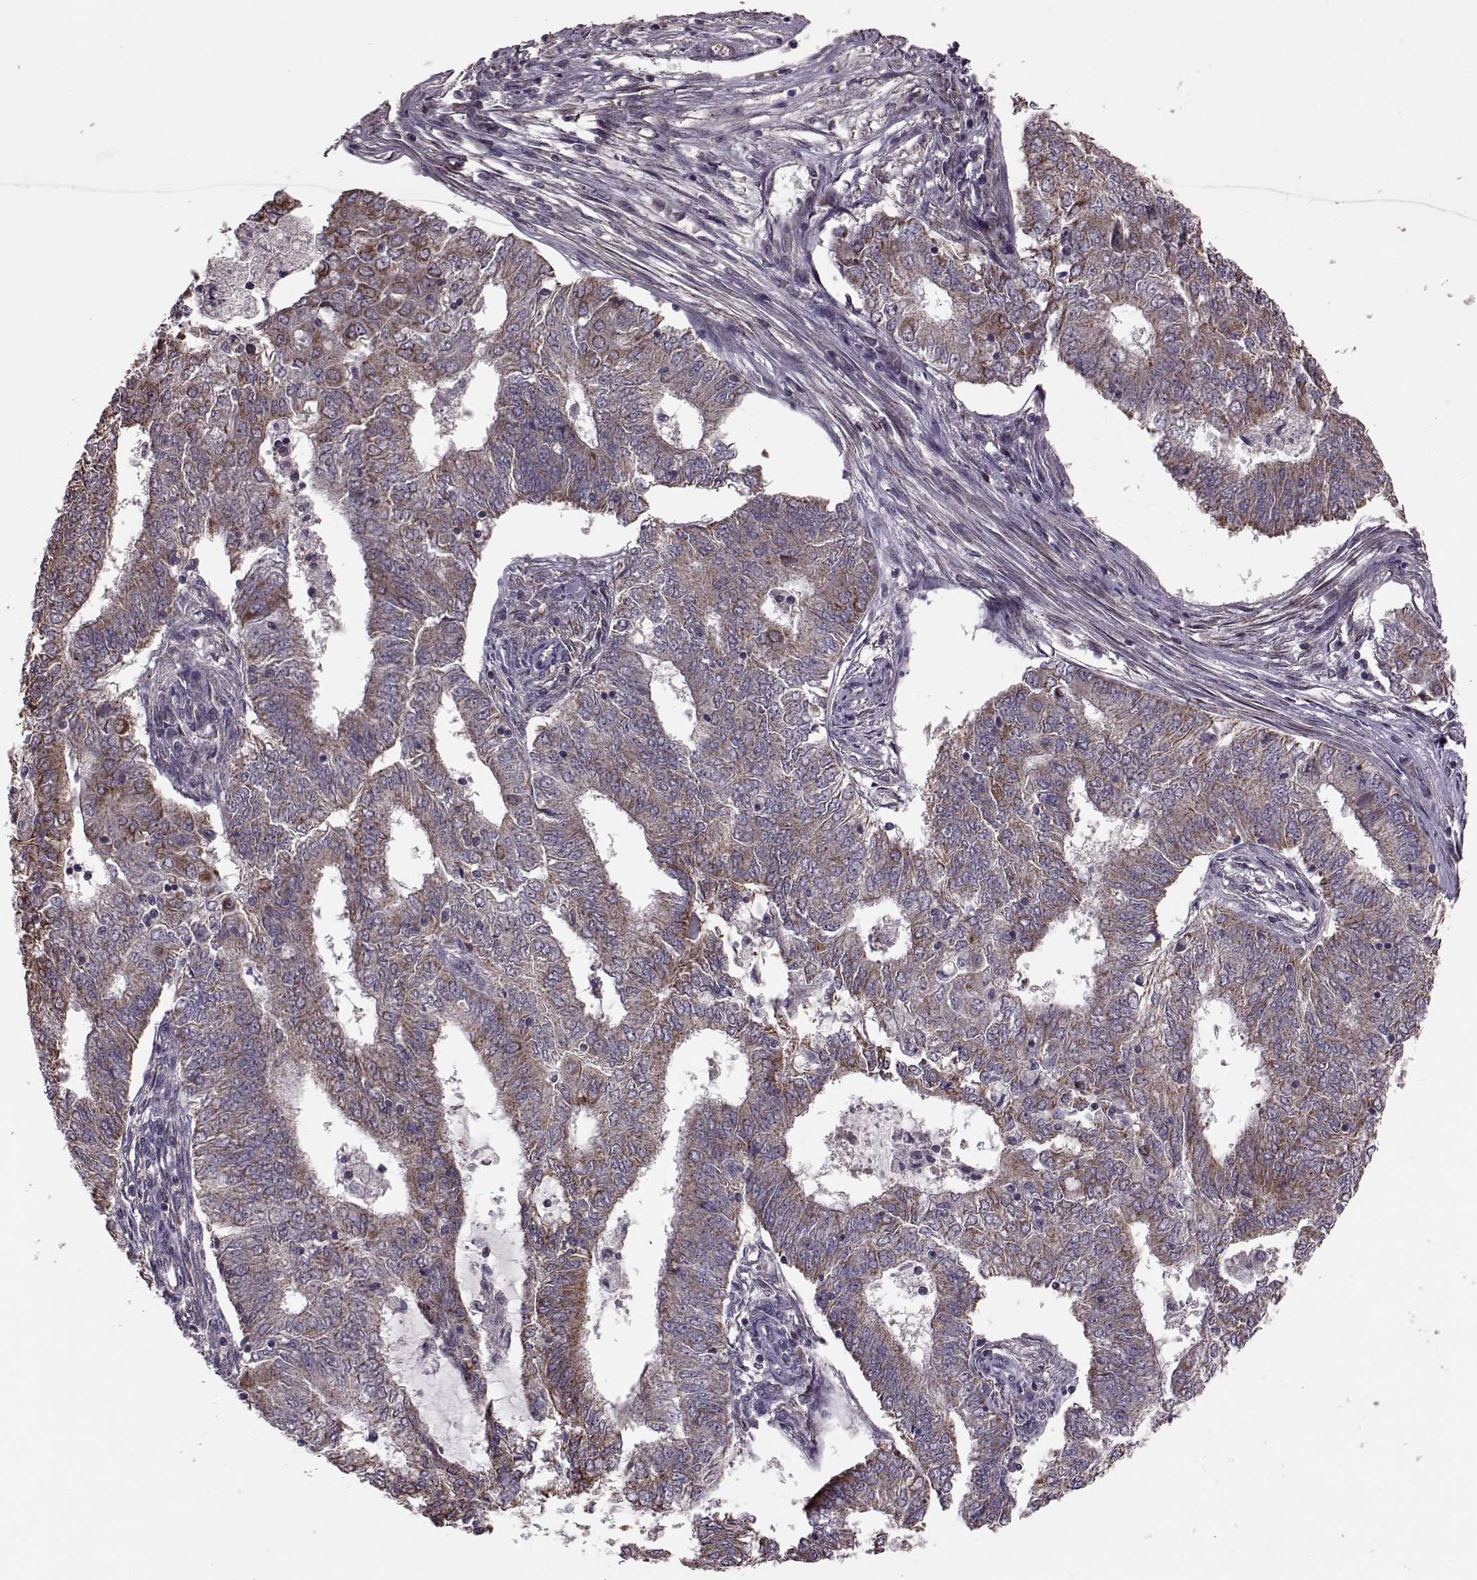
{"staining": {"intensity": "moderate", "quantity": ">75%", "location": "cytoplasmic/membranous"}, "tissue": "endometrial cancer", "cell_type": "Tumor cells", "image_type": "cancer", "snomed": [{"axis": "morphology", "description": "Adenocarcinoma, NOS"}, {"axis": "topography", "description": "Endometrium"}], "caption": "Protein staining exhibits moderate cytoplasmic/membranous expression in about >75% of tumor cells in endometrial cancer (adenocarcinoma). (DAB (3,3'-diaminobenzidine) IHC with brightfield microscopy, high magnification).", "gene": "PUDP", "patient": {"sex": "female", "age": 62}}